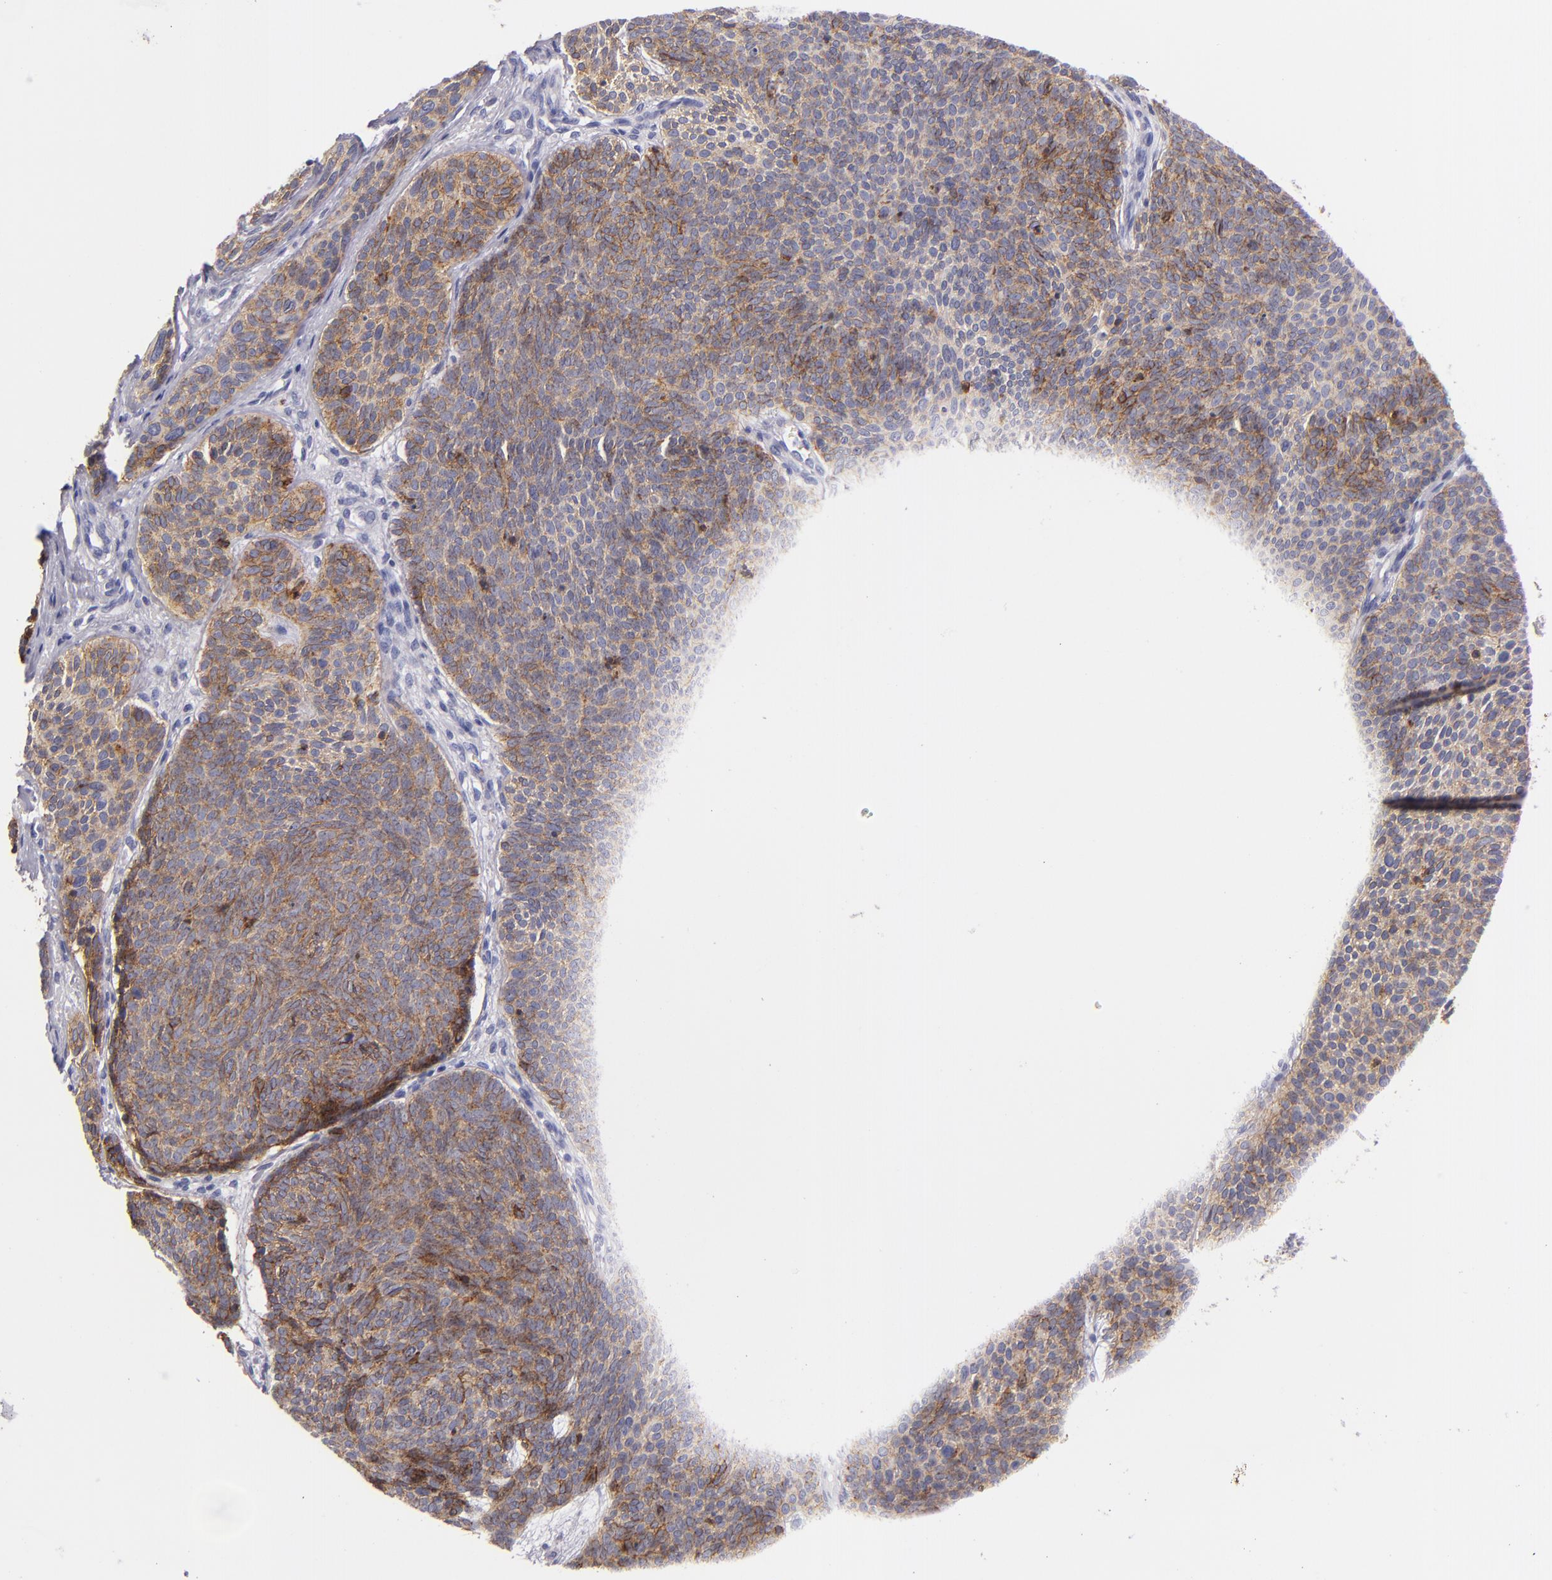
{"staining": {"intensity": "strong", "quantity": ">75%", "location": "cytoplasmic/membranous"}, "tissue": "skin cancer", "cell_type": "Tumor cells", "image_type": "cancer", "snomed": [{"axis": "morphology", "description": "Basal cell carcinoma"}, {"axis": "topography", "description": "Skin"}], "caption": "Immunohistochemistry (DAB (3,3'-diaminobenzidine)) staining of skin cancer reveals strong cytoplasmic/membranous protein expression in approximately >75% of tumor cells.", "gene": "CDH3", "patient": {"sex": "male", "age": 84}}